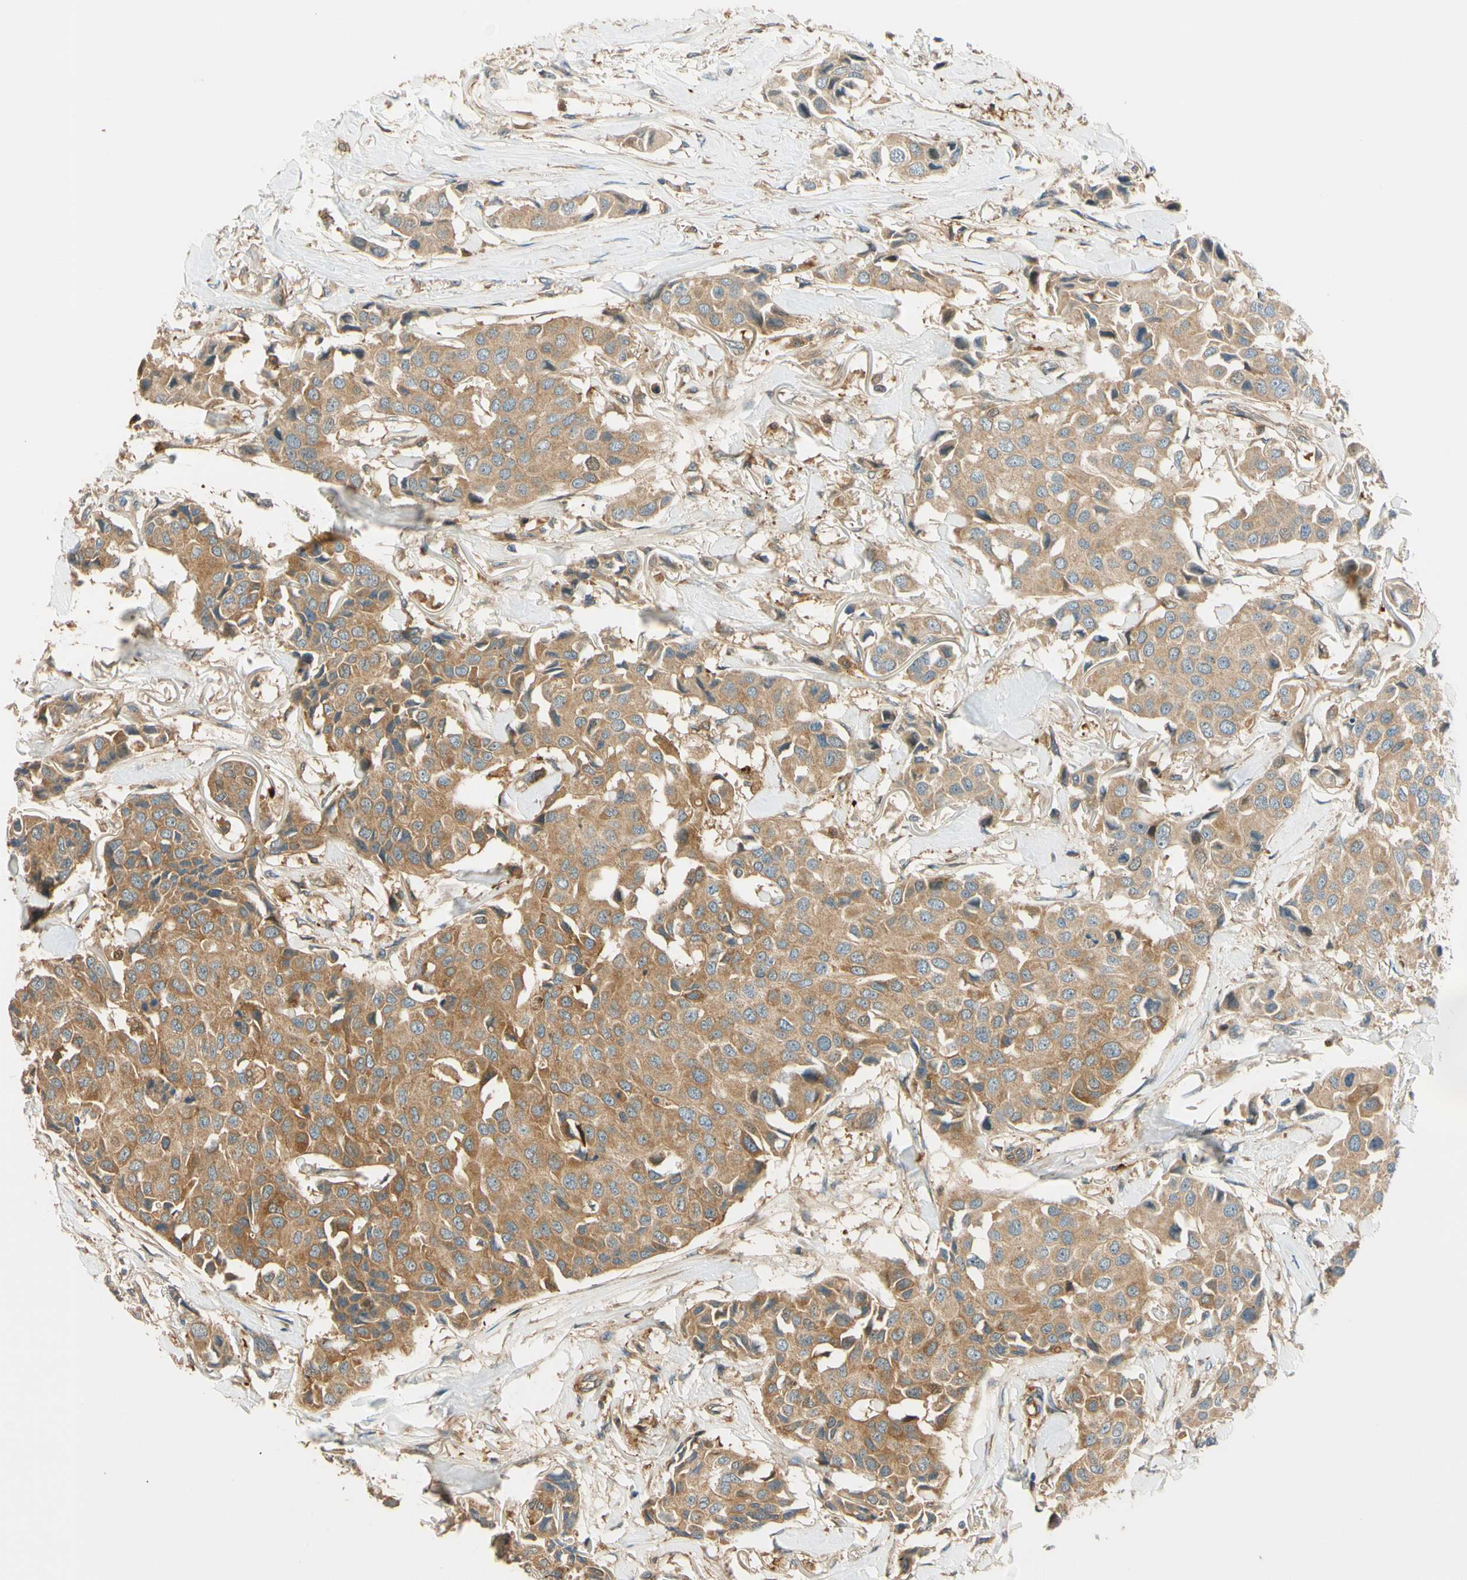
{"staining": {"intensity": "moderate", "quantity": ">75%", "location": "cytoplasmic/membranous"}, "tissue": "breast cancer", "cell_type": "Tumor cells", "image_type": "cancer", "snomed": [{"axis": "morphology", "description": "Duct carcinoma"}, {"axis": "topography", "description": "Breast"}], "caption": "IHC staining of breast intraductal carcinoma, which exhibits medium levels of moderate cytoplasmic/membranous expression in approximately >75% of tumor cells indicating moderate cytoplasmic/membranous protein positivity. The staining was performed using DAB (3,3'-diaminobenzidine) (brown) for protein detection and nuclei were counterstained in hematoxylin (blue).", "gene": "PARP14", "patient": {"sex": "female", "age": 80}}